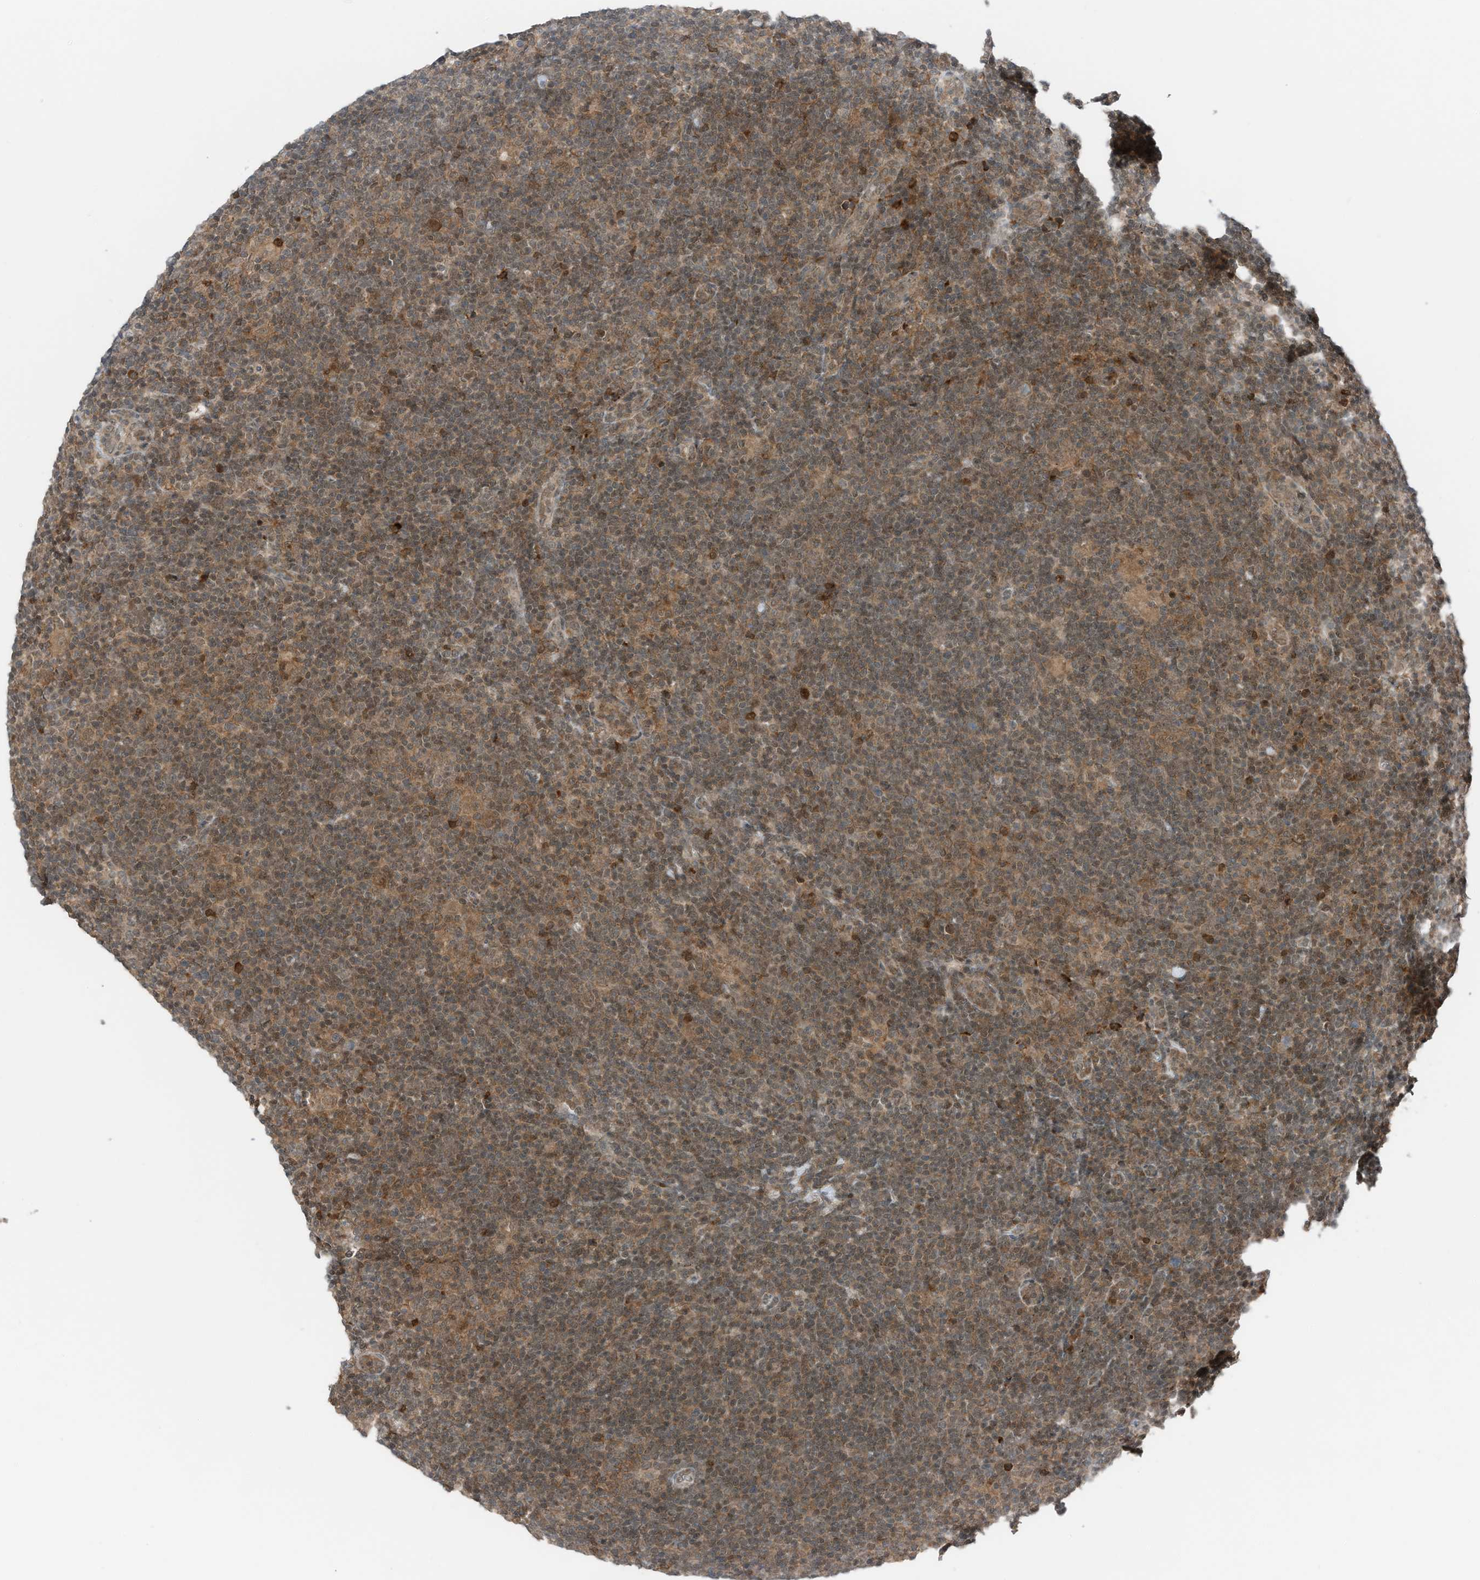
{"staining": {"intensity": "moderate", "quantity": ">75%", "location": "cytoplasmic/membranous"}, "tissue": "lymphoma", "cell_type": "Tumor cells", "image_type": "cancer", "snomed": [{"axis": "morphology", "description": "Hodgkin's disease, NOS"}, {"axis": "topography", "description": "Lymph node"}], "caption": "Immunohistochemistry (IHC) (DAB) staining of human Hodgkin's disease reveals moderate cytoplasmic/membranous protein expression in approximately >75% of tumor cells.", "gene": "RMND1", "patient": {"sex": "female", "age": 57}}